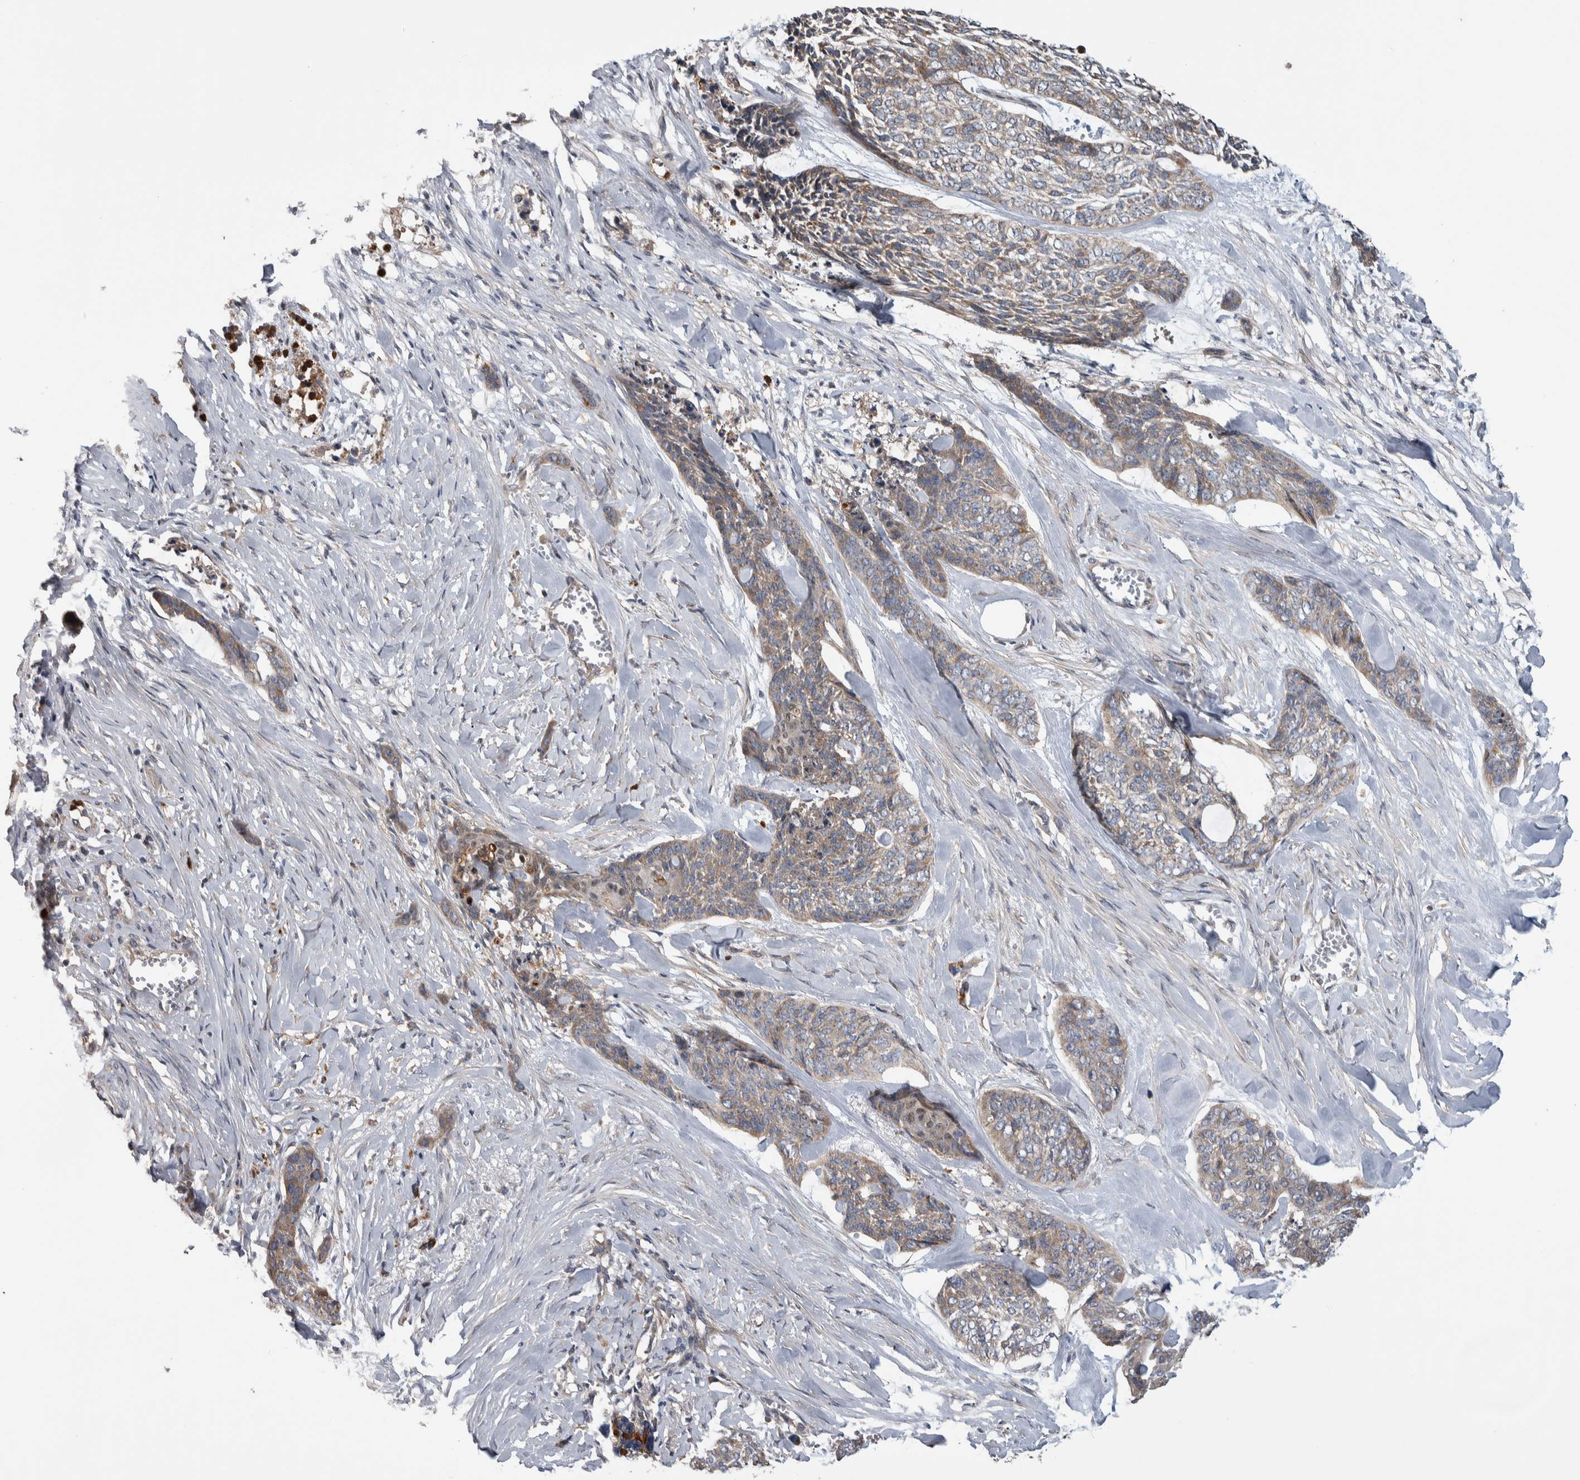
{"staining": {"intensity": "weak", "quantity": "25%-75%", "location": "cytoplasmic/membranous"}, "tissue": "skin cancer", "cell_type": "Tumor cells", "image_type": "cancer", "snomed": [{"axis": "morphology", "description": "Basal cell carcinoma"}, {"axis": "topography", "description": "Skin"}], "caption": "Protein staining of skin cancer (basal cell carcinoma) tissue exhibits weak cytoplasmic/membranous staining in approximately 25%-75% of tumor cells.", "gene": "SDCBP", "patient": {"sex": "female", "age": 64}}